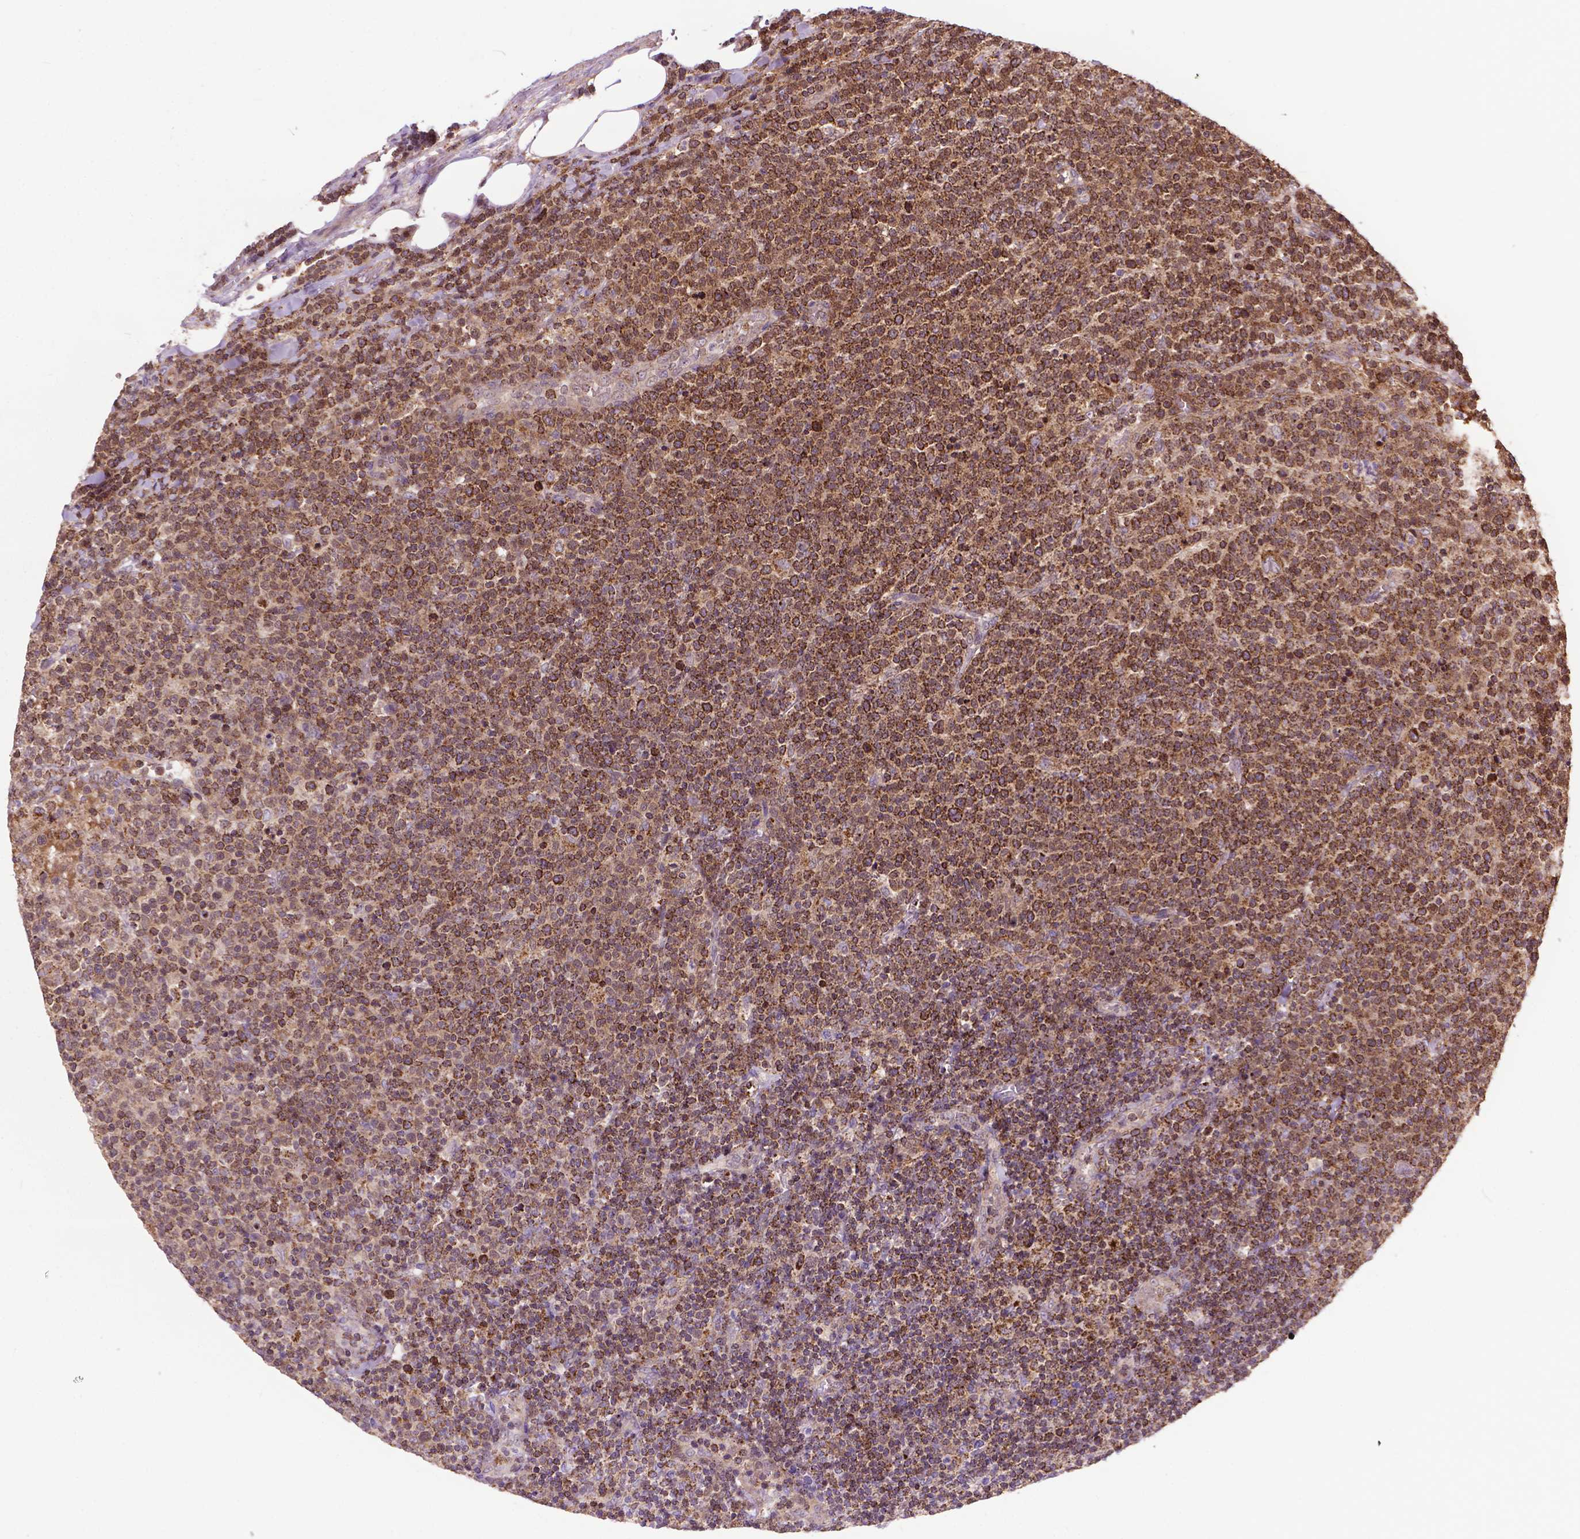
{"staining": {"intensity": "moderate", "quantity": ">75%", "location": "cytoplasmic/membranous"}, "tissue": "lymphoma", "cell_type": "Tumor cells", "image_type": "cancer", "snomed": [{"axis": "morphology", "description": "Malignant lymphoma, non-Hodgkin's type, High grade"}, {"axis": "topography", "description": "Lymph node"}], "caption": "Moderate cytoplasmic/membranous positivity is appreciated in about >75% of tumor cells in high-grade malignant lymphoma, non-Hodgkin's type. (Brightfield microscopy of DAB IHC at high magnification).", "gene": "CHMP4A", "patient": {"sex": "male", "age": 61}}